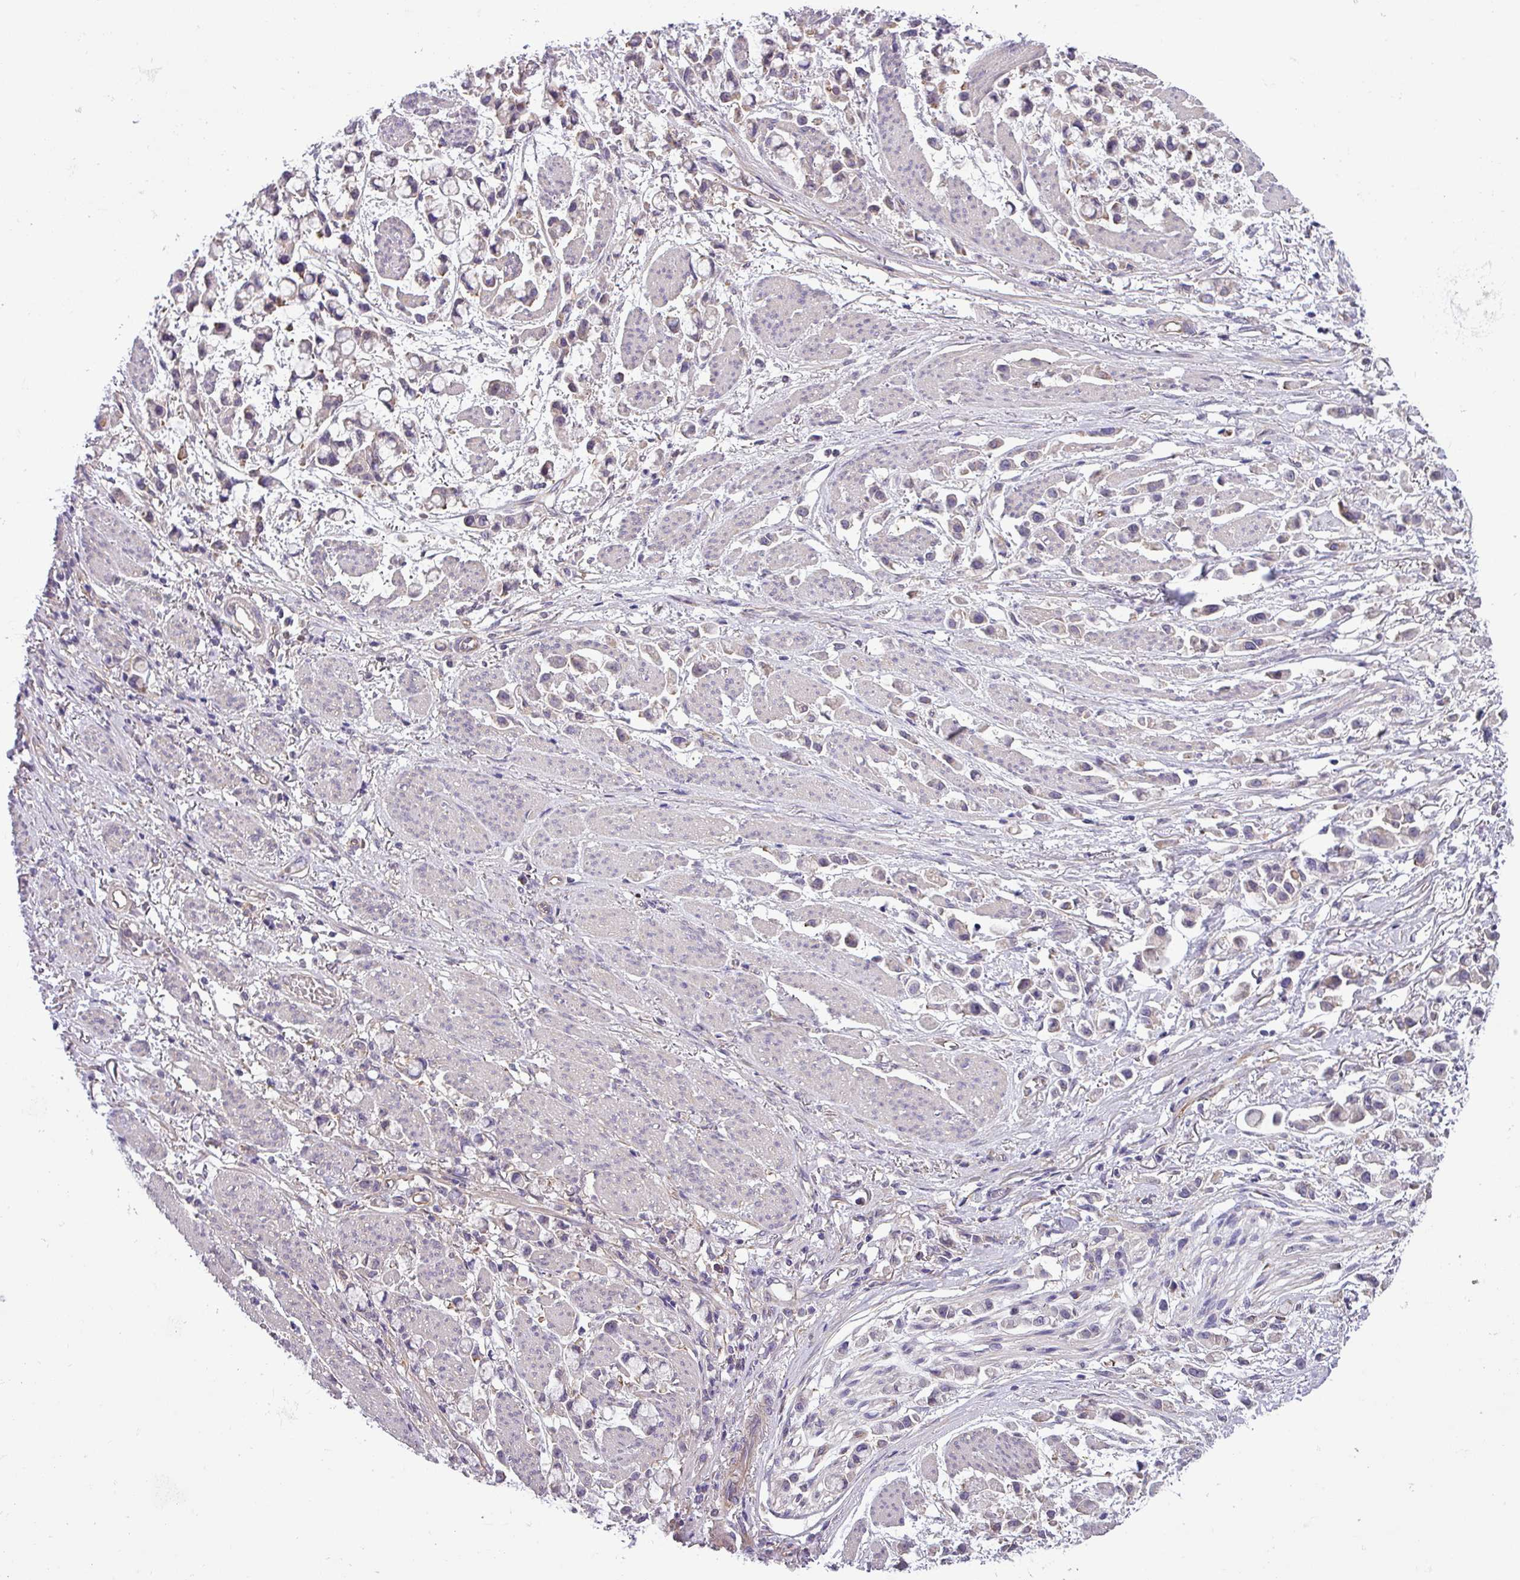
{"staining": {"intensity": "negative", "quantity": "none", "location": "none"}, "tissue": "stomach cancer", "cell_type": "Tumor cells", "image_type": "cancer", "snomed": [{"axis": "morphology", "description": "Adenocarcinoma, NOS"}, {"axis": "topography", "description": "Stomach"}], "caption": "Tumor cells show no significant protein positivity in adenocarcinoma (stomach).", "gene": "SLC23A2", "patient": {"sex": "female", "age": 81}}